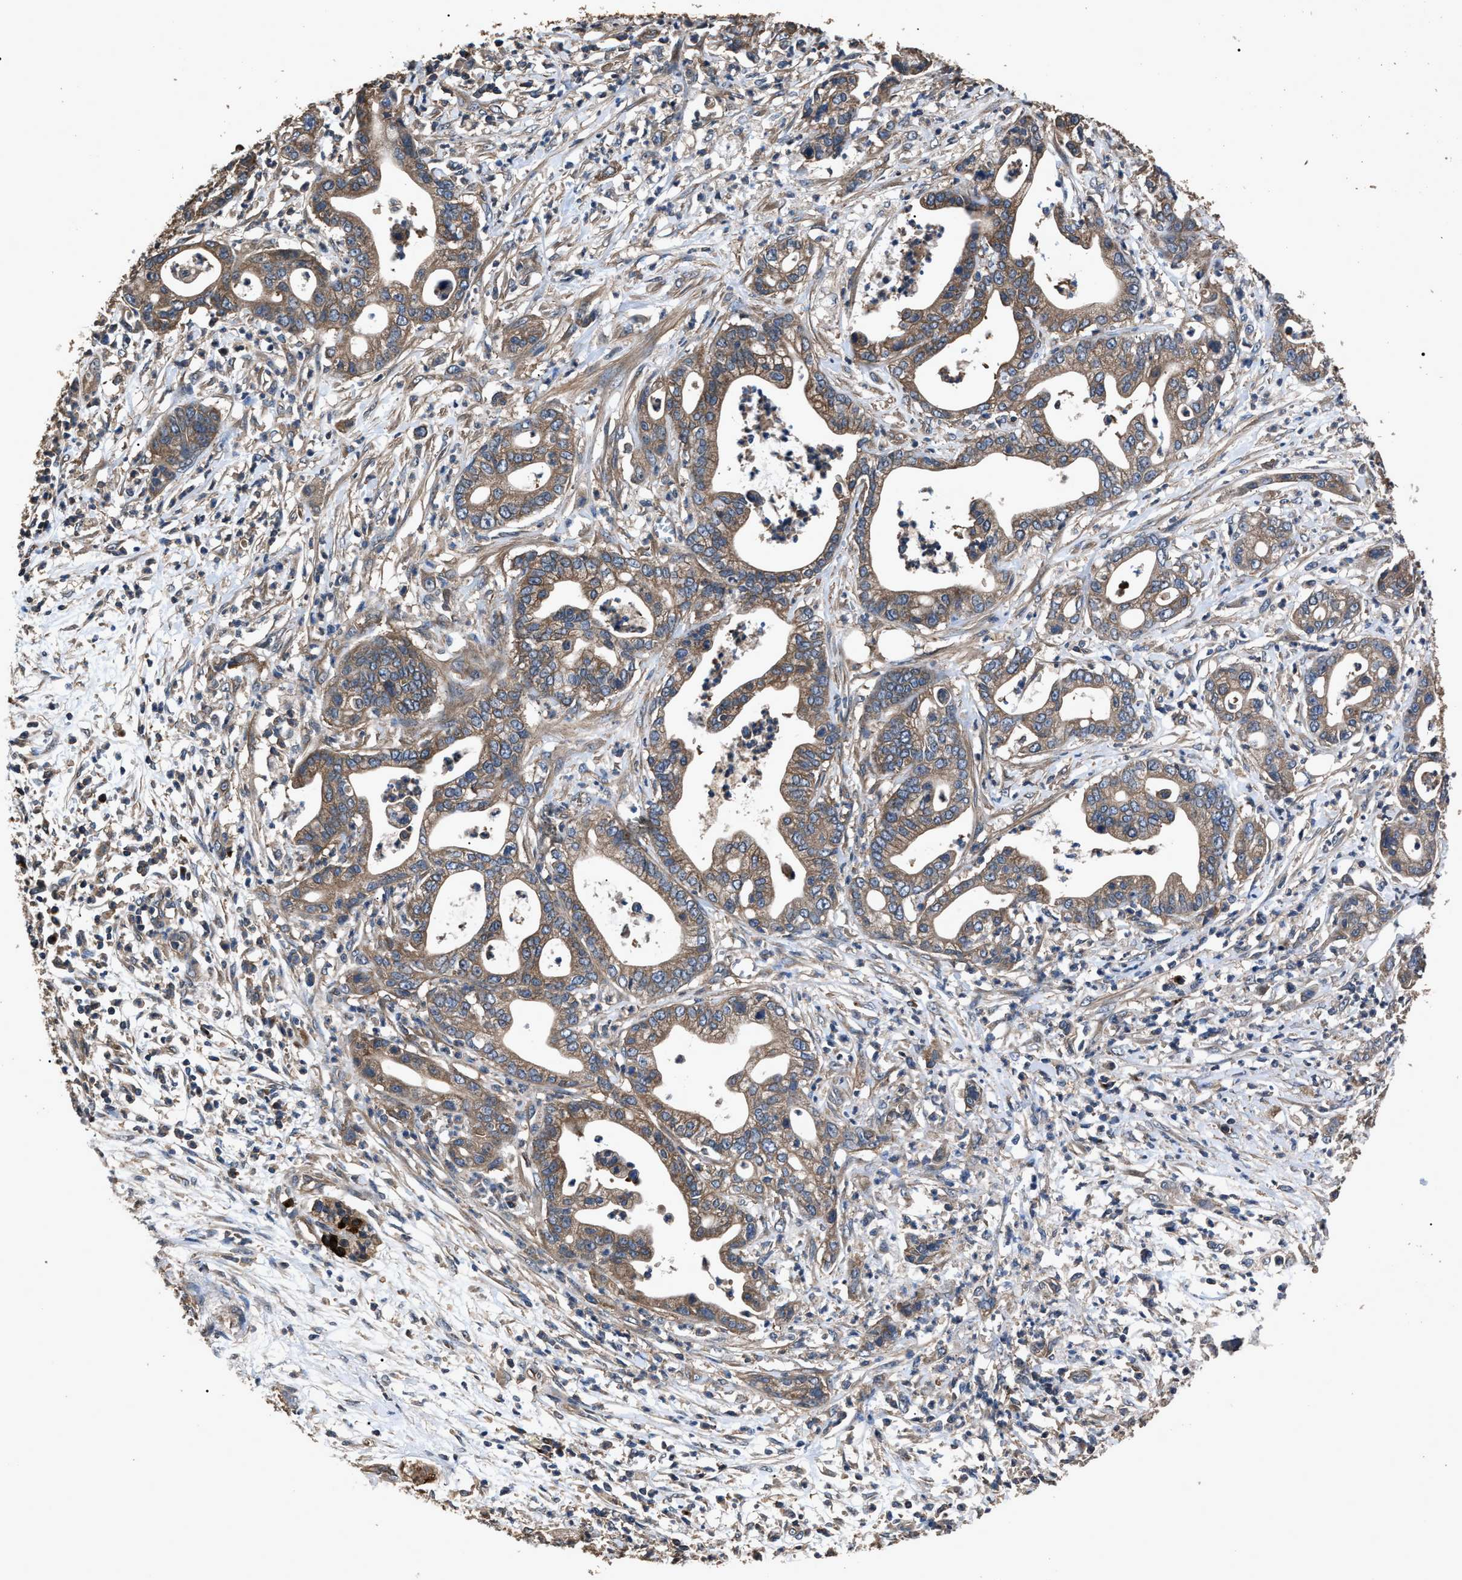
{"staining": {"intensity": "moderate", "quantity": ">75%", "location": "cytoplasmic/membranous"}, "tissue": "pancreatic cancer", "cell_type": "Tumor cells", "image_type": "cancer", "snomed": [{"axis": "morphology", "description": "Adenocarcinoma, NOS"}, {"axis": "topography", "description": "Pancreas"}], "caption": "Pancreatic adenocarcinoma stained with a protein marker demonstrates moderate staining in tumor cells.", "gene": "RNF216", "patient": {"sex": "male", "age": 69}}